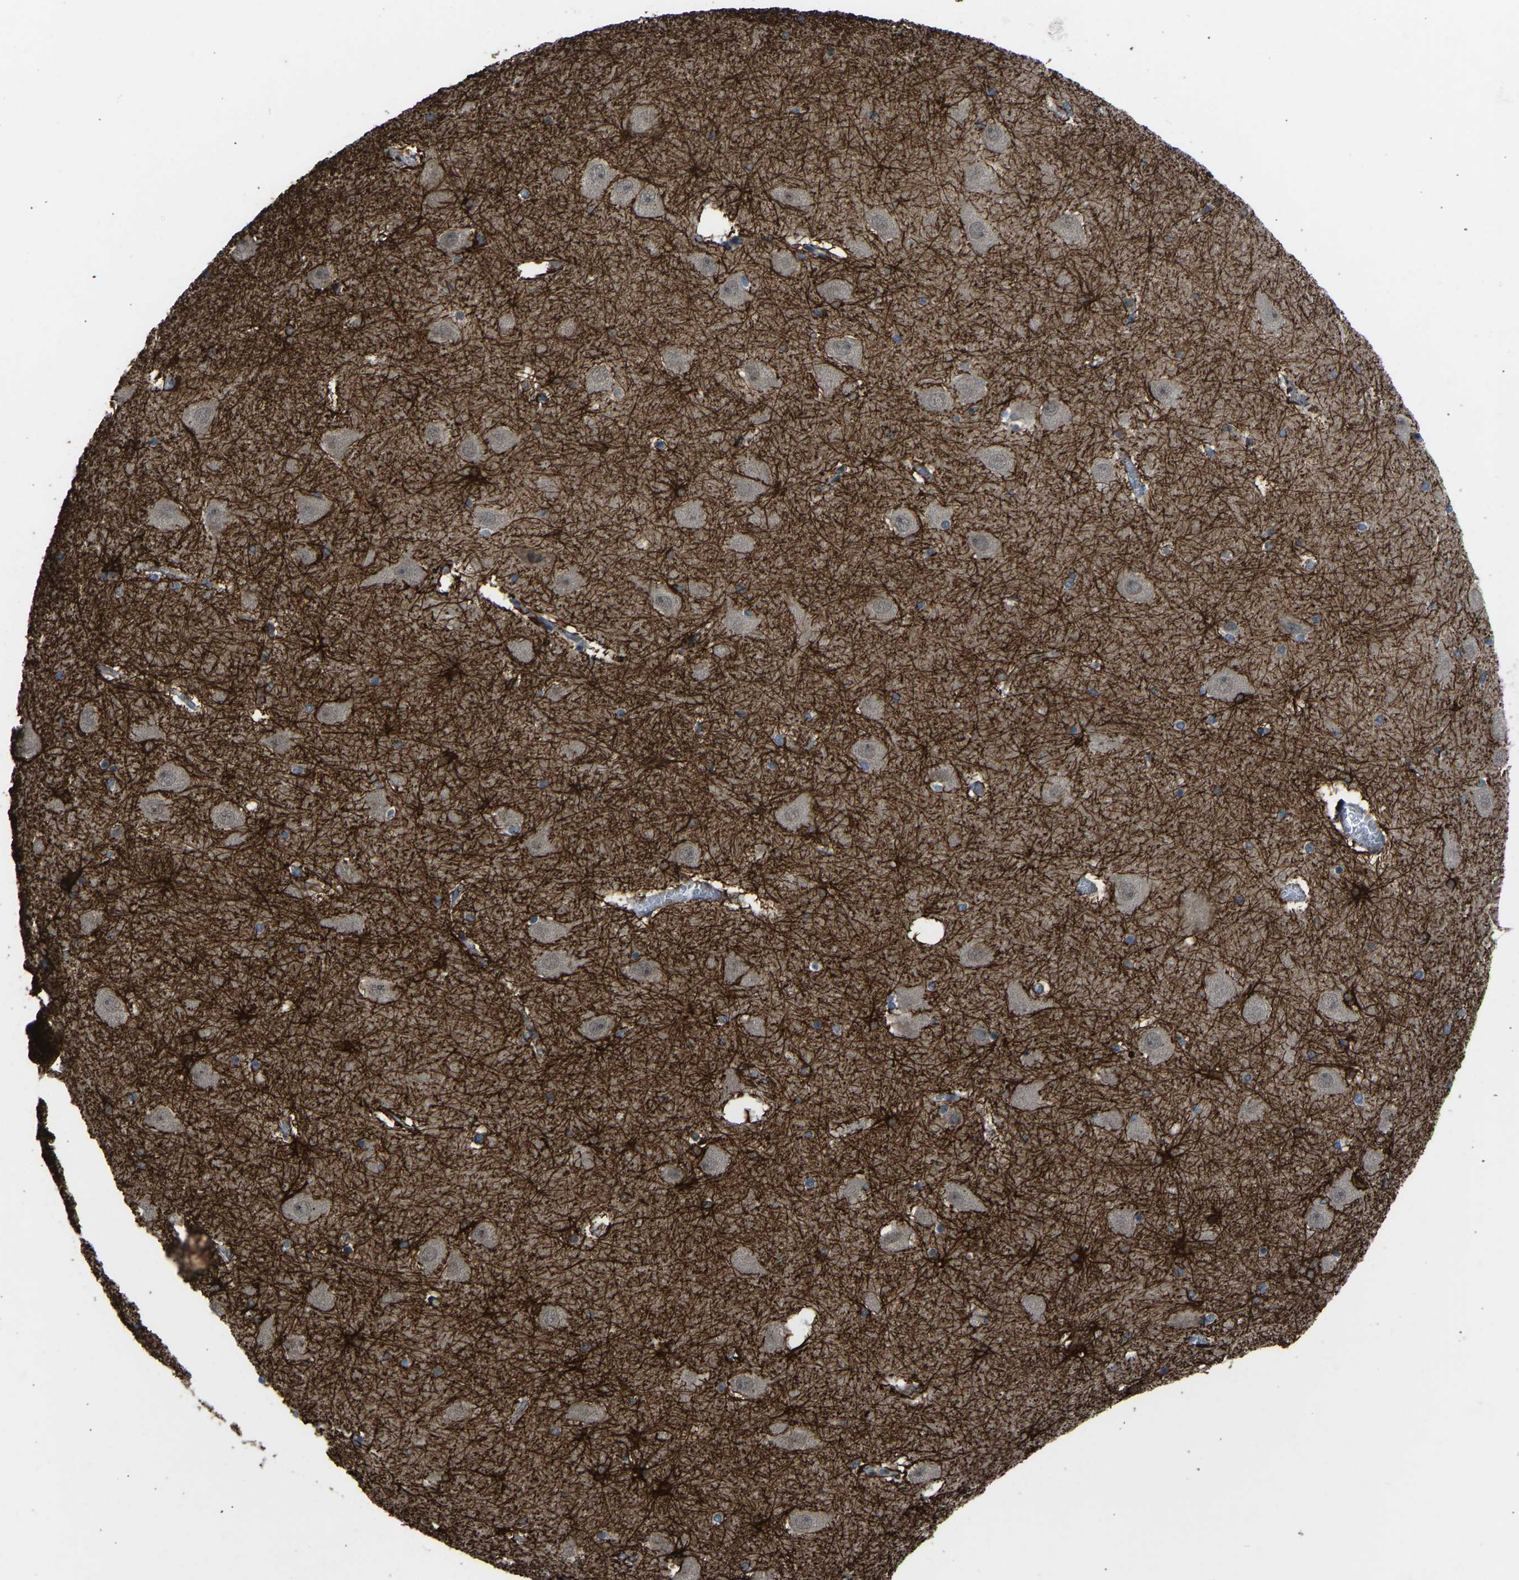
{"staining": {"intensity": "strong", "quantity": "<25%", "location": "cytoplasmic/membranous"}, "tissue": "hippocampus", "cell_type": "Glial cells", "image_type": "normal", "snomed": [{"axis": "morphology", "description": "Normal tissue, NOS"}, {"axis": "topography", "description": "Hippocampus"}], "caption": "Immunohistochemical staining of unremarkable hippocampus reveals medium levels of strong cytoplasmic/membranous expression in approximately <25% of glial cells.", "gene": "CDK2AP1", "patient": {"sex": "male", "age": 45}}